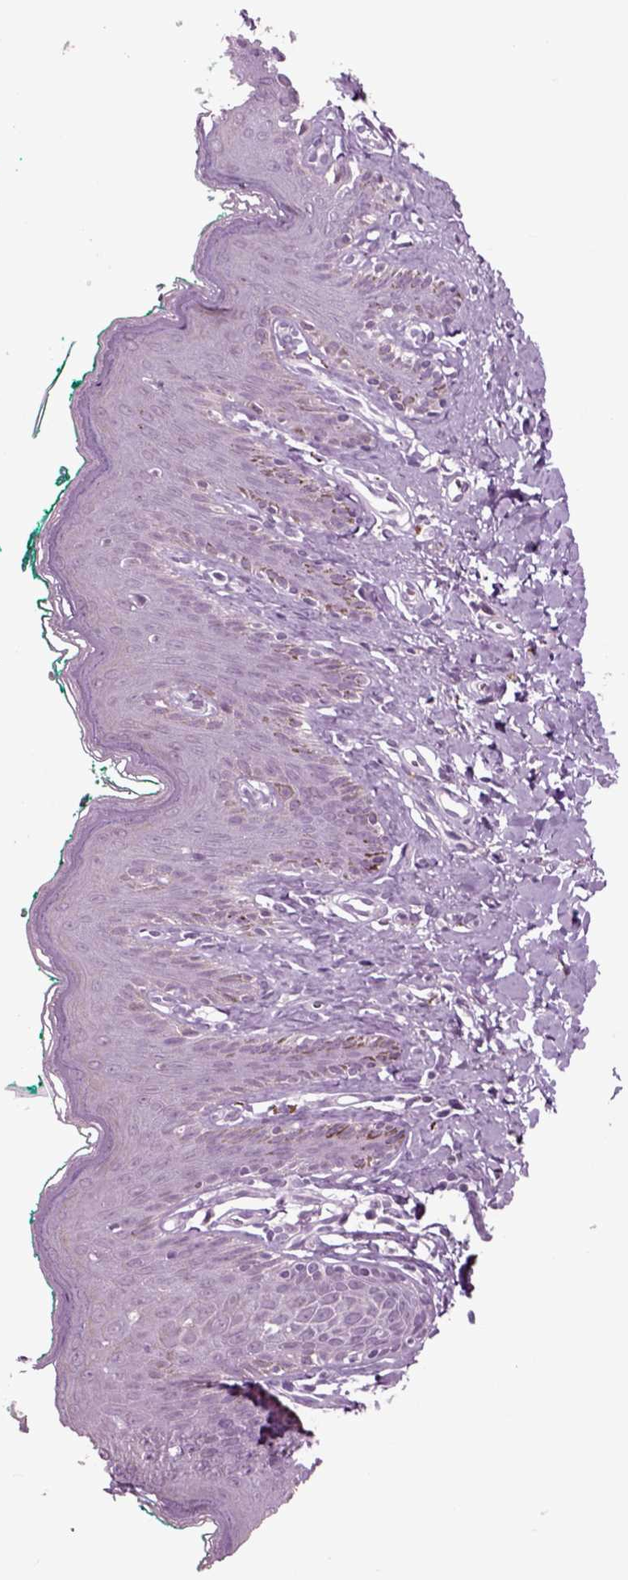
{"staining": {"intensity": "negative", "quantity": "none", "location": "none"}, "tissue": "skin", "cell_type": "Epidermal cells", "image_type": "normal", "snomed": [{"axis": "morphology", "description": "Normal tissue, NOS"}, {"axis": "topography", "description": "Vulva"}], "caption": "This is a photomicrograph of IHC staining of unremarkable skin, which shows no positivity in epidermal cells.", "gene": "CHGB", "patient": {"sex": "female", "age": 66}}